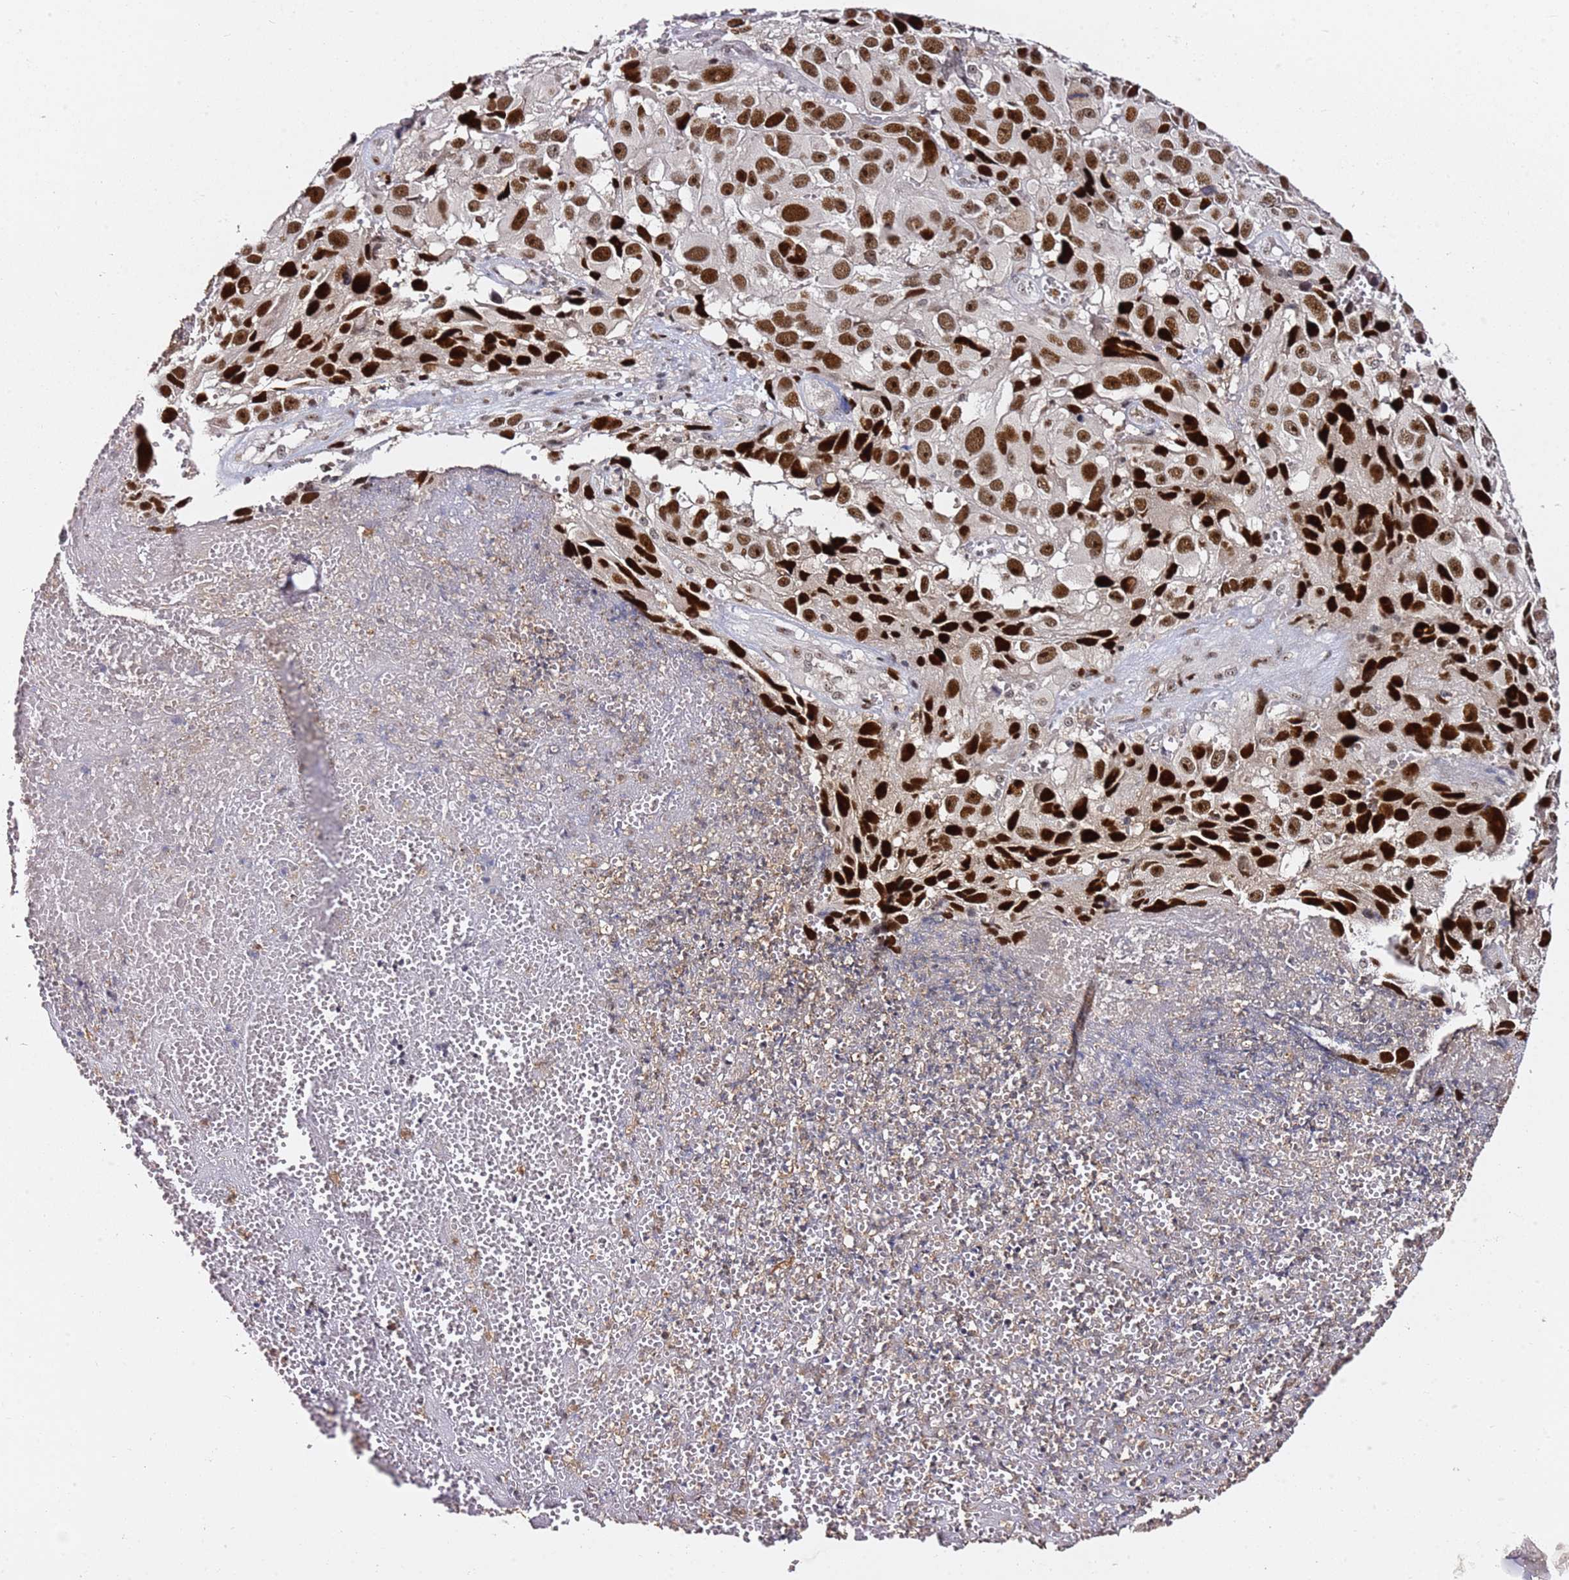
{"staining": {"intensity": "strong", "quantity": ">75%", "location": "nuclear"}, "tissue": "melanoma", "cell_type": "Tumor cells", "image_type": "cancer", "snomed": [{"axis": "morphology", "description": "Malignant melanoma, NOS"}, {"axis": "topography", "description": "Skin"}], "caption": "There is high levels of strong nuclear expression in tumor cells of melanoma, as demonstrated by immunohistochemical staining (brown color).", "gene": "FCF1", "patient": {"sex": "male", "age": 84}}